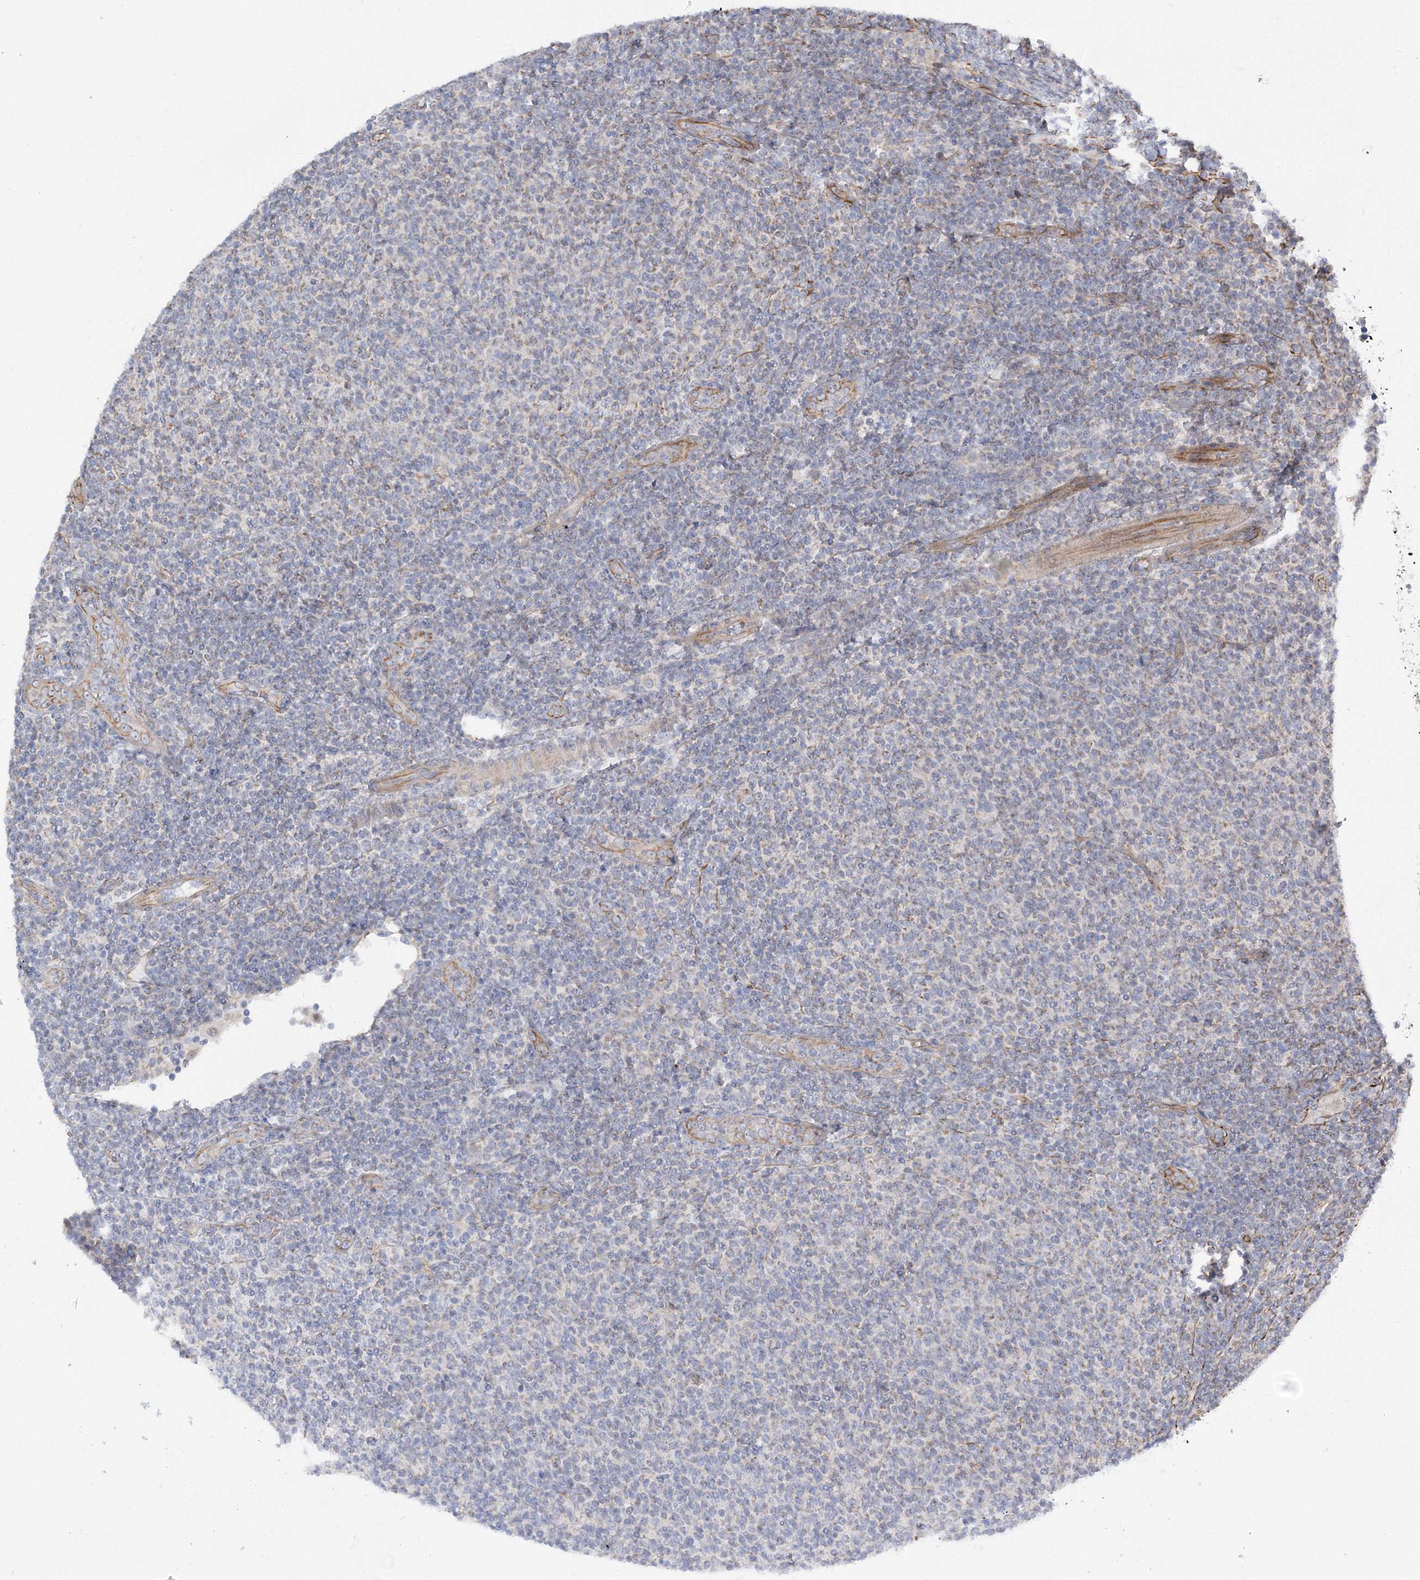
{"staining": {"intensity": "negative", "quantity": "none", "location": "none"}, "tissue": "lymphoma", "cell_type": "Tumor cells", "image_type": "cancer", "snomed": [{"axis": "morphology", "description": "Malignant lymphoma, non-Hodgkin's type, Low grade"}, {"axis": "topography", "description": "Lymph node"}], "caption": "Tumor cells show no significant positivity in malignant lymphoma, non-Hodgkin's type (low-grade).", "gene": "KIAA0825", "patient": {"sex": "male", "age": 66}}